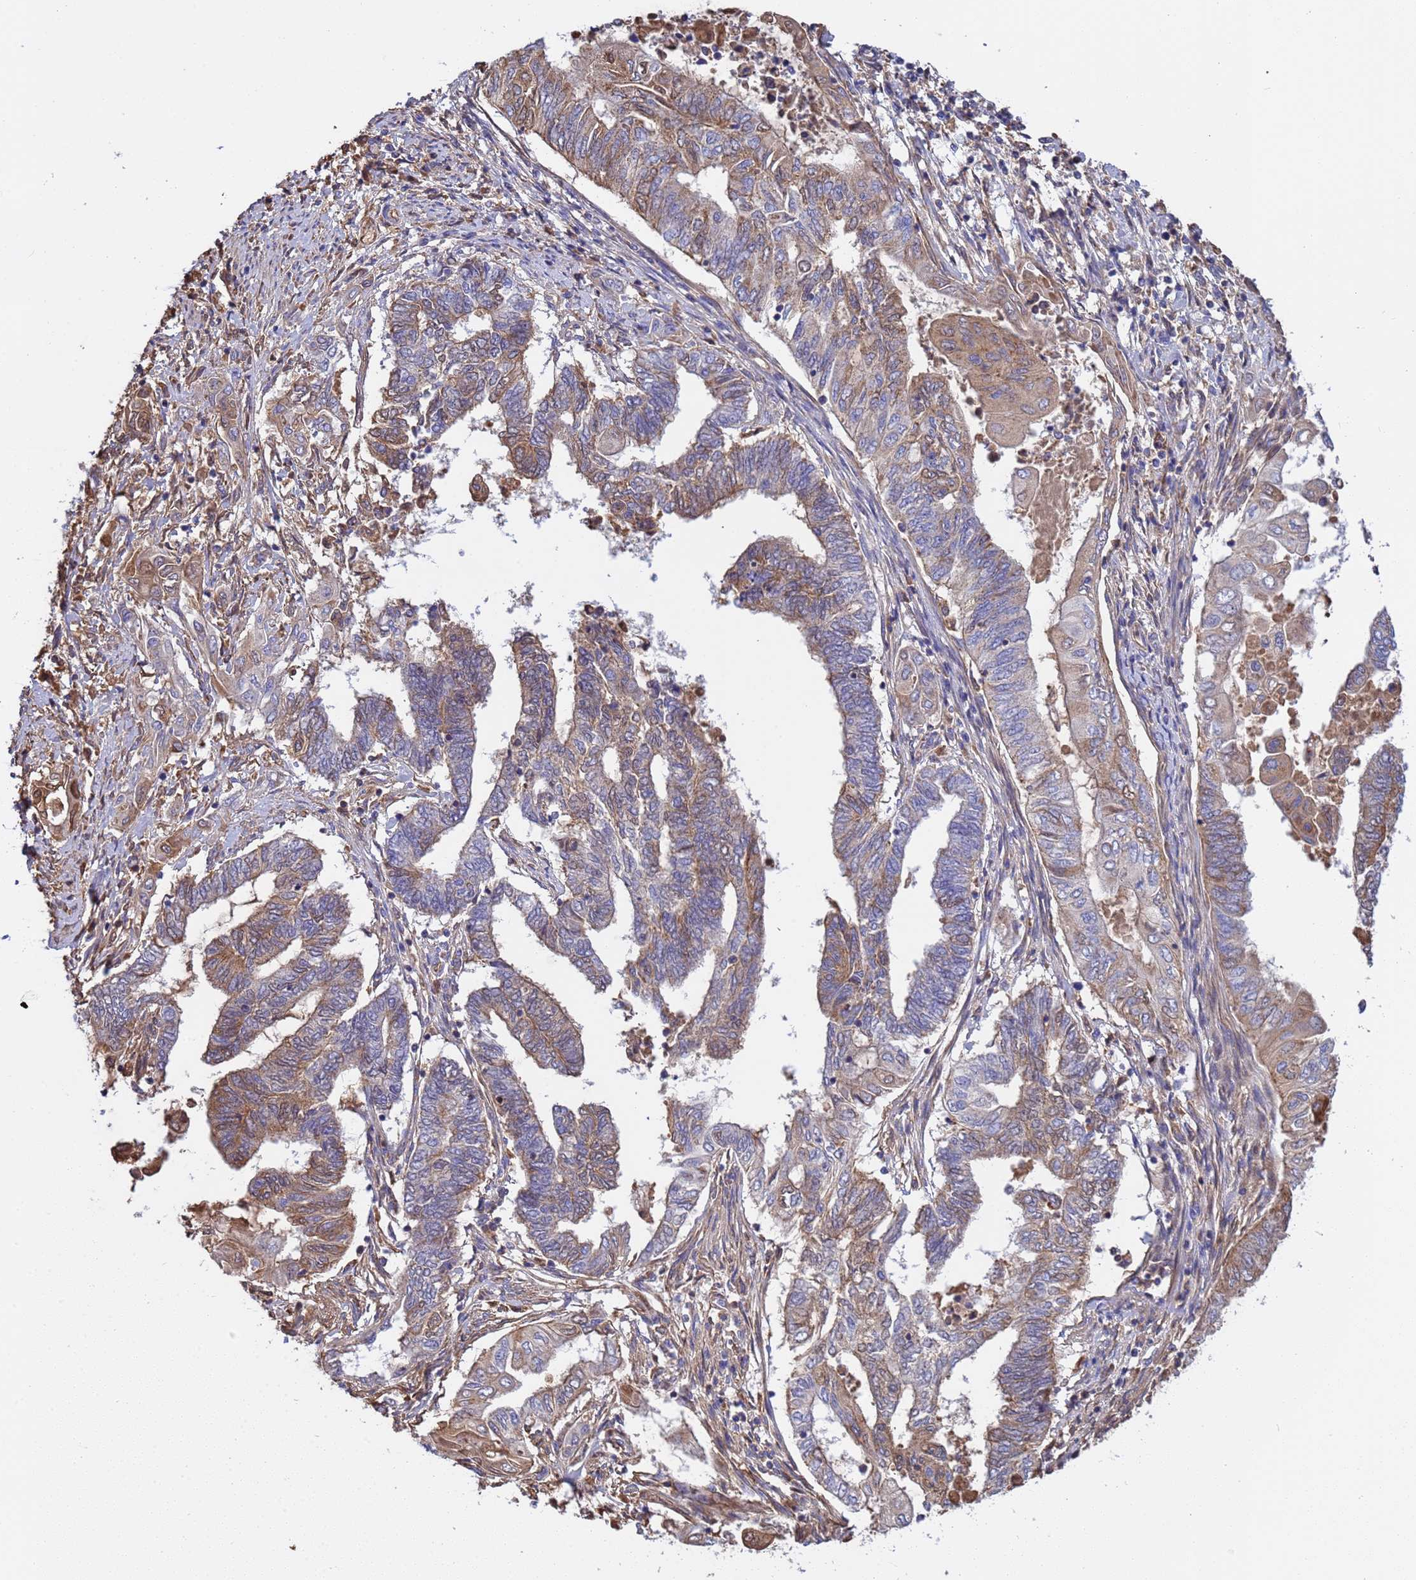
{"staining": {"intensity": "moderate", "quantity": "25%-75%", "location": "cytoplasmic/membranous"}, "tissue": "endometrial cancer", "cell_type": "Tumor cells", "image_type": "cancer", "snomed": [{"axis": "morphology", "description": "Adenocarcinoma, NOS"}, {"axis": "topography", "description": "Uterus"}, {"axis": "topography", "description": "Endometrium"}], "caption": "Immunohistochemical staining of human adenocarcinoma (endometrial) exhibits medium levels of moderate cytoplasmic/membranous protein staining in about 25%-75% of tumor cells.", "gene": "GLUD1", "patient": {"sex": "female", "age": 70}}